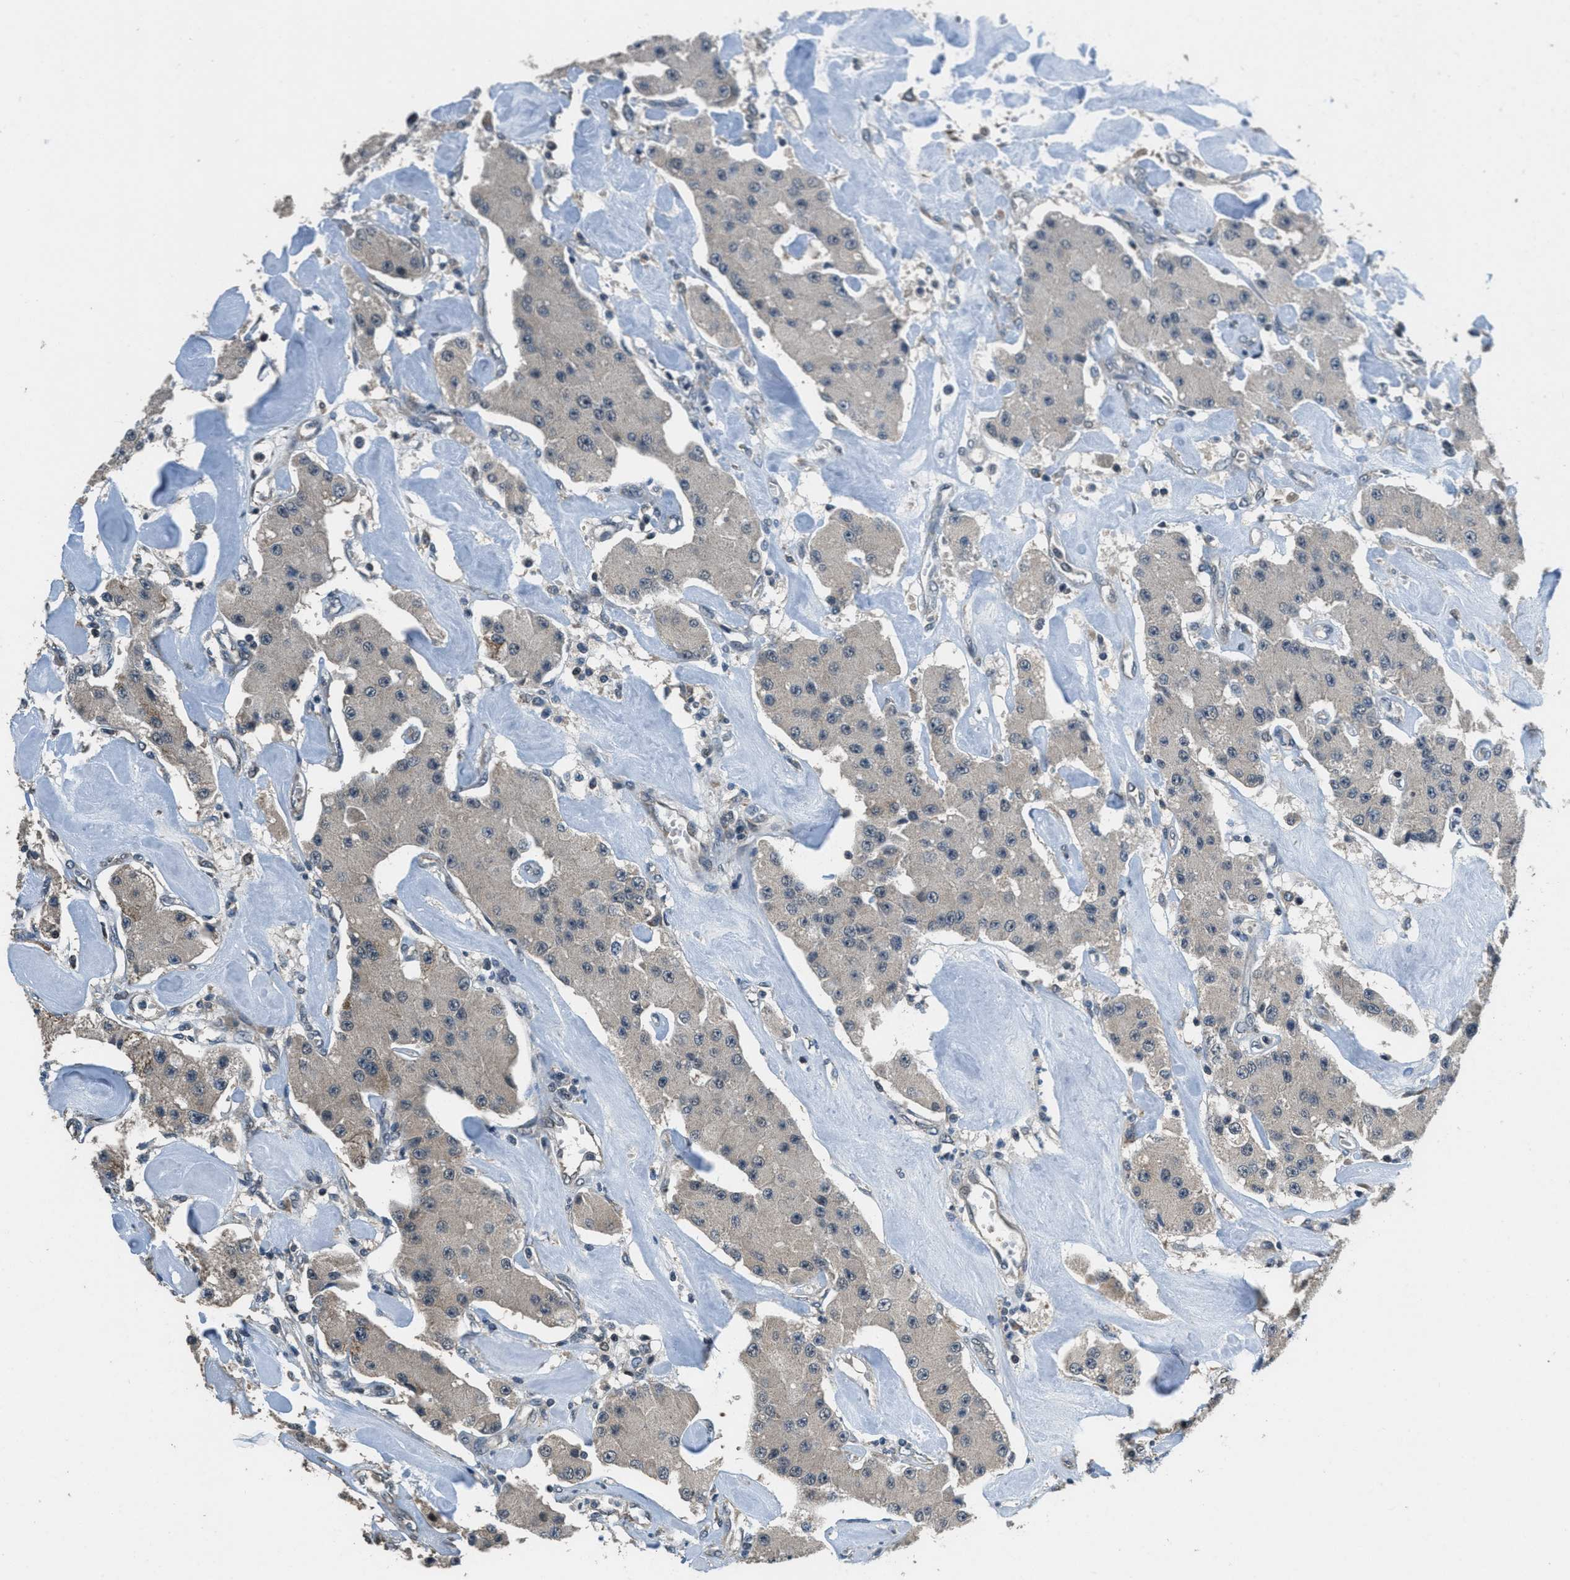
{"staining": {"intensity": "weak", "quantity": "25%-75%", "location": "cytoplasmic/membranous"}, "tissue": "carcinoid", "cell_type": "Tumor cells", "image_type": "cancer", "snomed": [{"axis": "morphology", "description": "Carcinoid, malignant, NOS"}, {"axis": "topography", "description": "Pancreas"}], "caption": "IHC of human carcinoid demonstrates low levels of weak cytoplasmic/membranous positivity in approximately 25%-75% of tumor cells.", "gene": "NAT1", "patient": {"sex": "male", "age": 41}}